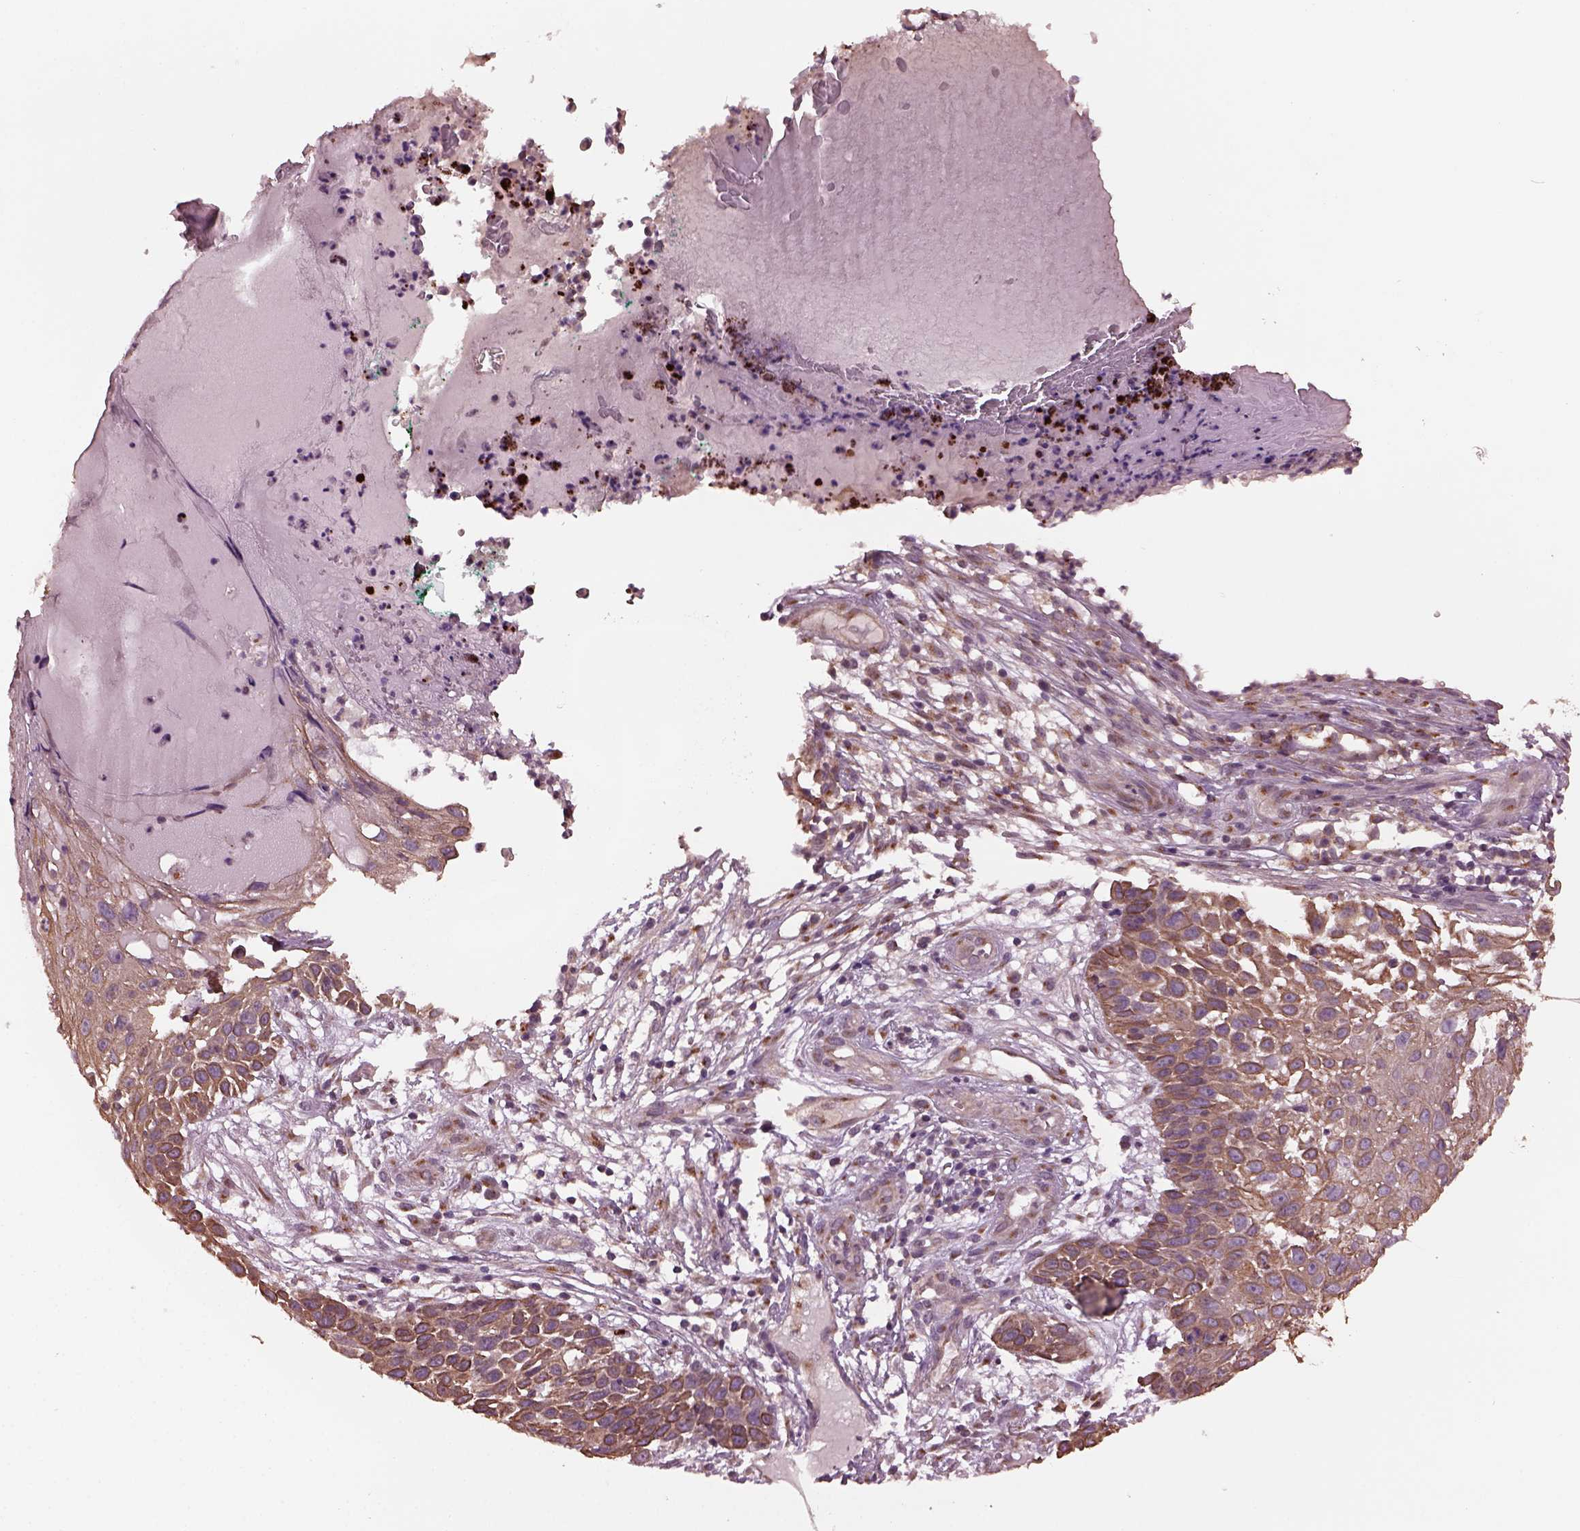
{"staining": {"intensity": "moderate", "quantity": "25%-75%", "location": "cytoplasmic/membranous,nuclear"}, "tissue": "skin cancer", "cell_type": "Tumor cells", "image_type": "cancer", "snomed": [{"axis": "morphology", "description": "Squamous cell carcinoma, NOS"}, {"axis": "topography", "description": "Skin"}], "caption": "Protein analysis of squamous cell carcinoma (skin) tissue shows moderate cytoplasmic/membranous and nuclear expression in about 25%-75% of tumor cells.", "gene": "RUFY3", "patient": {"sex": "male", "age": 92}}